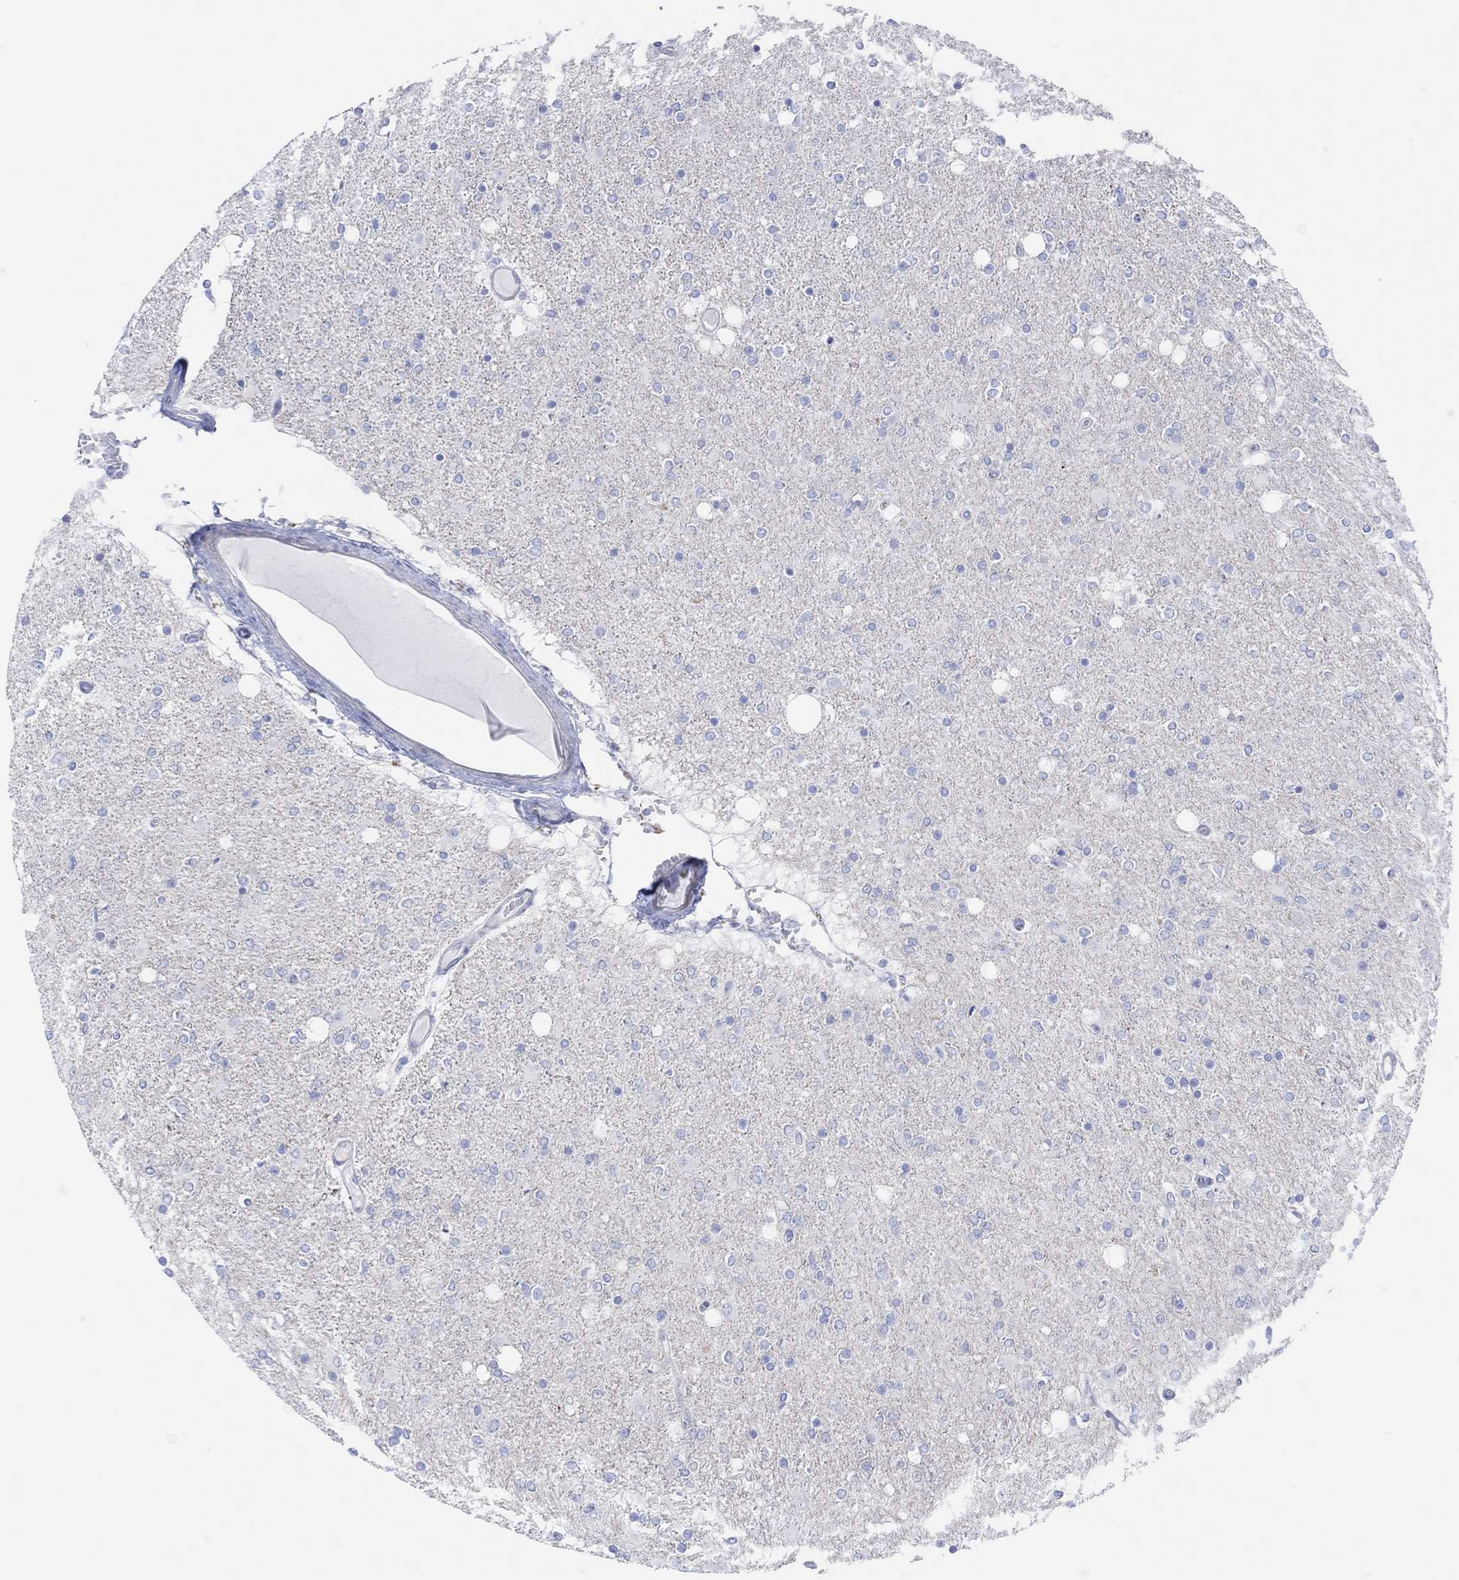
{"staining": {"intensity": "negative", "quantity": "none", "location": "none"}, "tissue": "glioma", "cell_type": "Tumor cells", "image_type": "cancer", "snomed": [{"axis": "morphology", "description": "Glioma, malignant, High grade"}, {"axis": "topography", "description": "Cerebral cortex"}], "caption": "This is a image of immunohistochemistry staining of glioma, which shows no staining in tumor cells.", "gene": "TLDC2", "patient": {"sex": "male", "age": 70}}